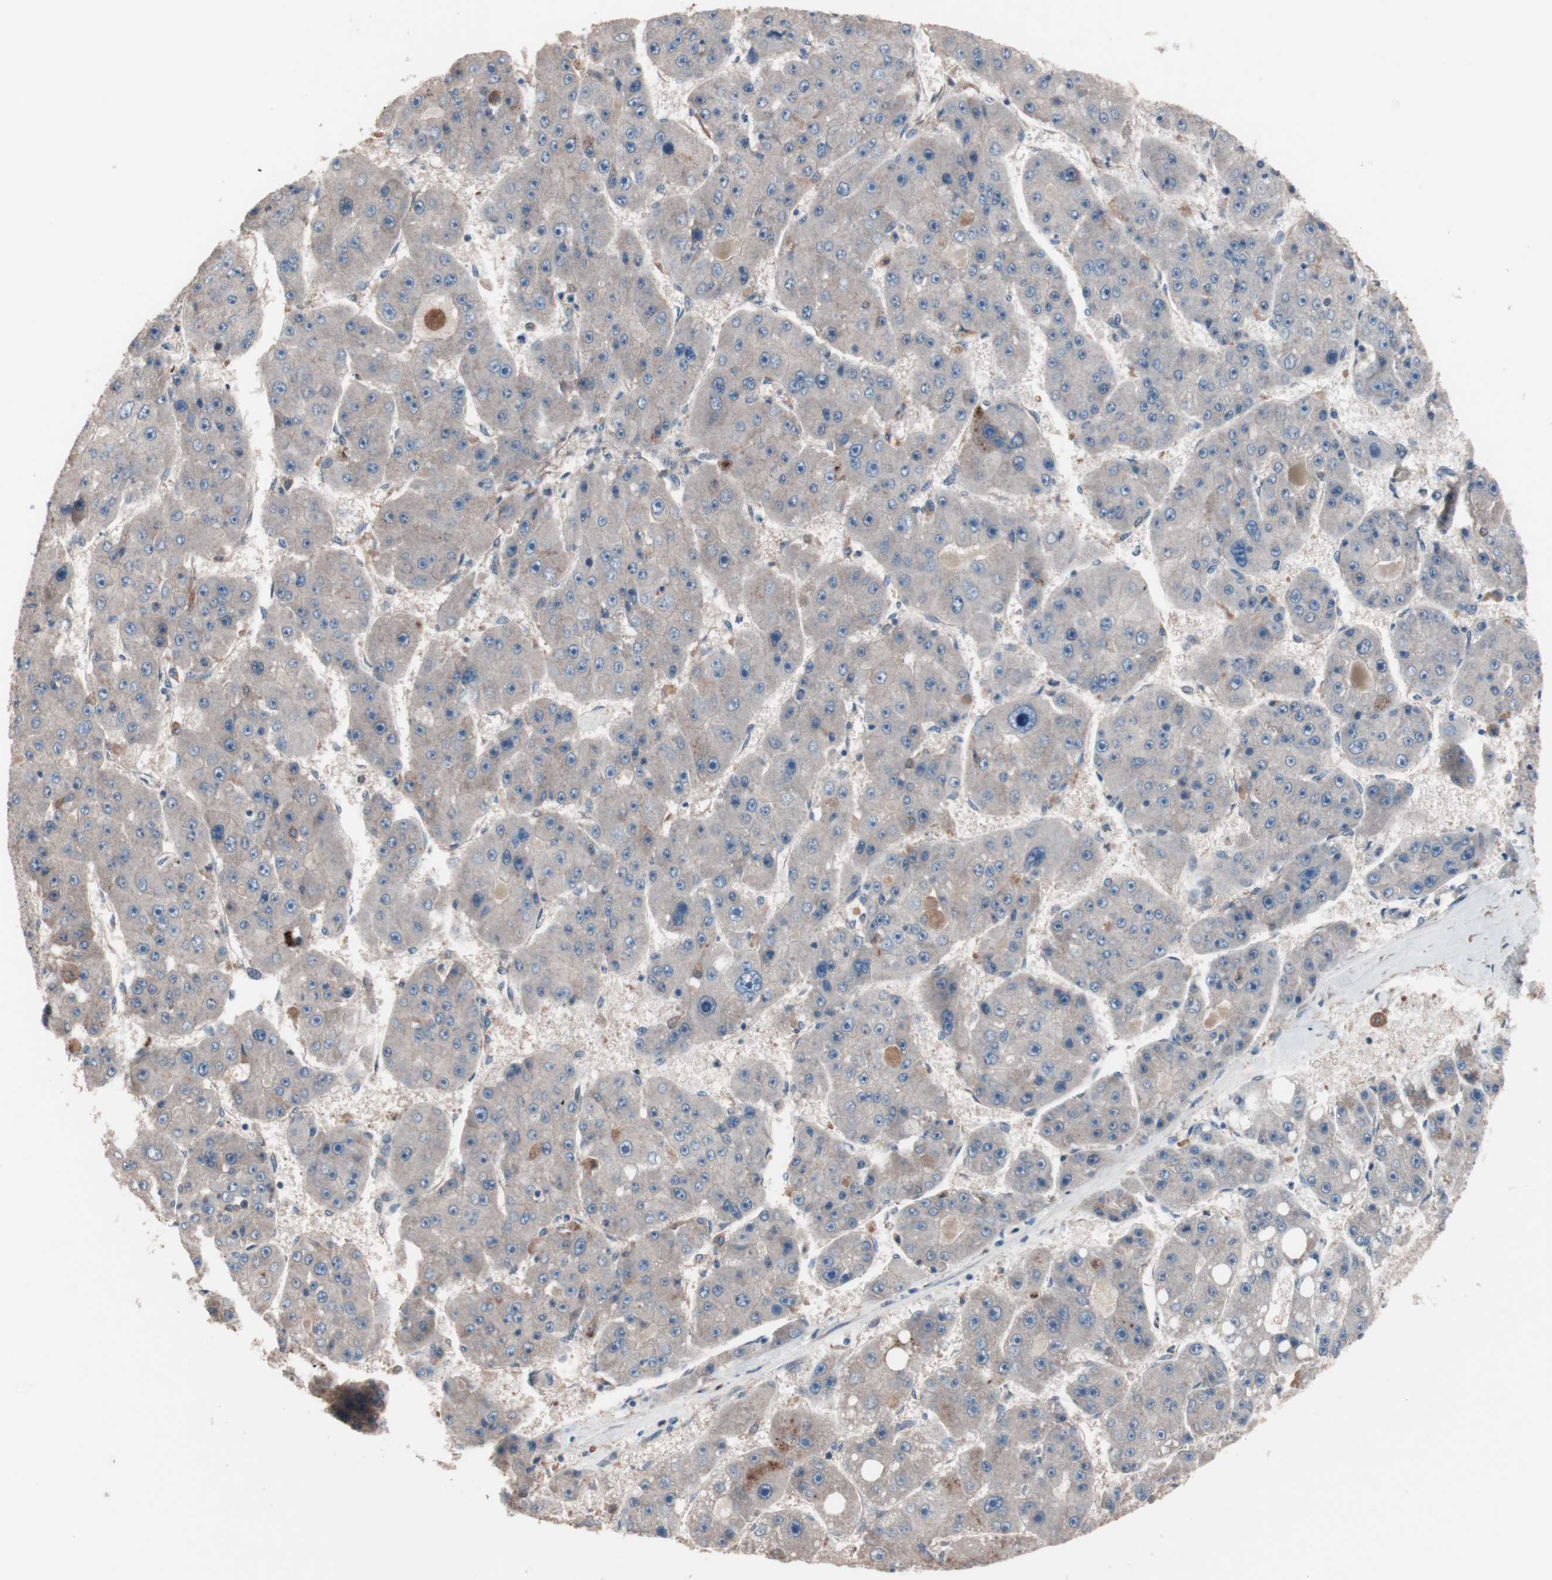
{"staining": {"intensity": "weak", "quantity": "25%-75%", "location": "cytoplasmic/membranous"}, "tissue": "liver cancer", "cell_type": "Tumor cells", "image_type": "cancer", "snomed": [{"axis": "morphology", "description": "Carcinoma, Hepatocellular, NOS"}, {"axis": "topography", "description": "Liver"}], "caption": "Brown immunohistochemical staining in human hepatocellular carcinoma (liver) reveals weak cytoplasmic/membranous staining in about 25%-75% of tumor cells.", "gene": "ATG7", "patient": {"sex": "female", "age": 61}}